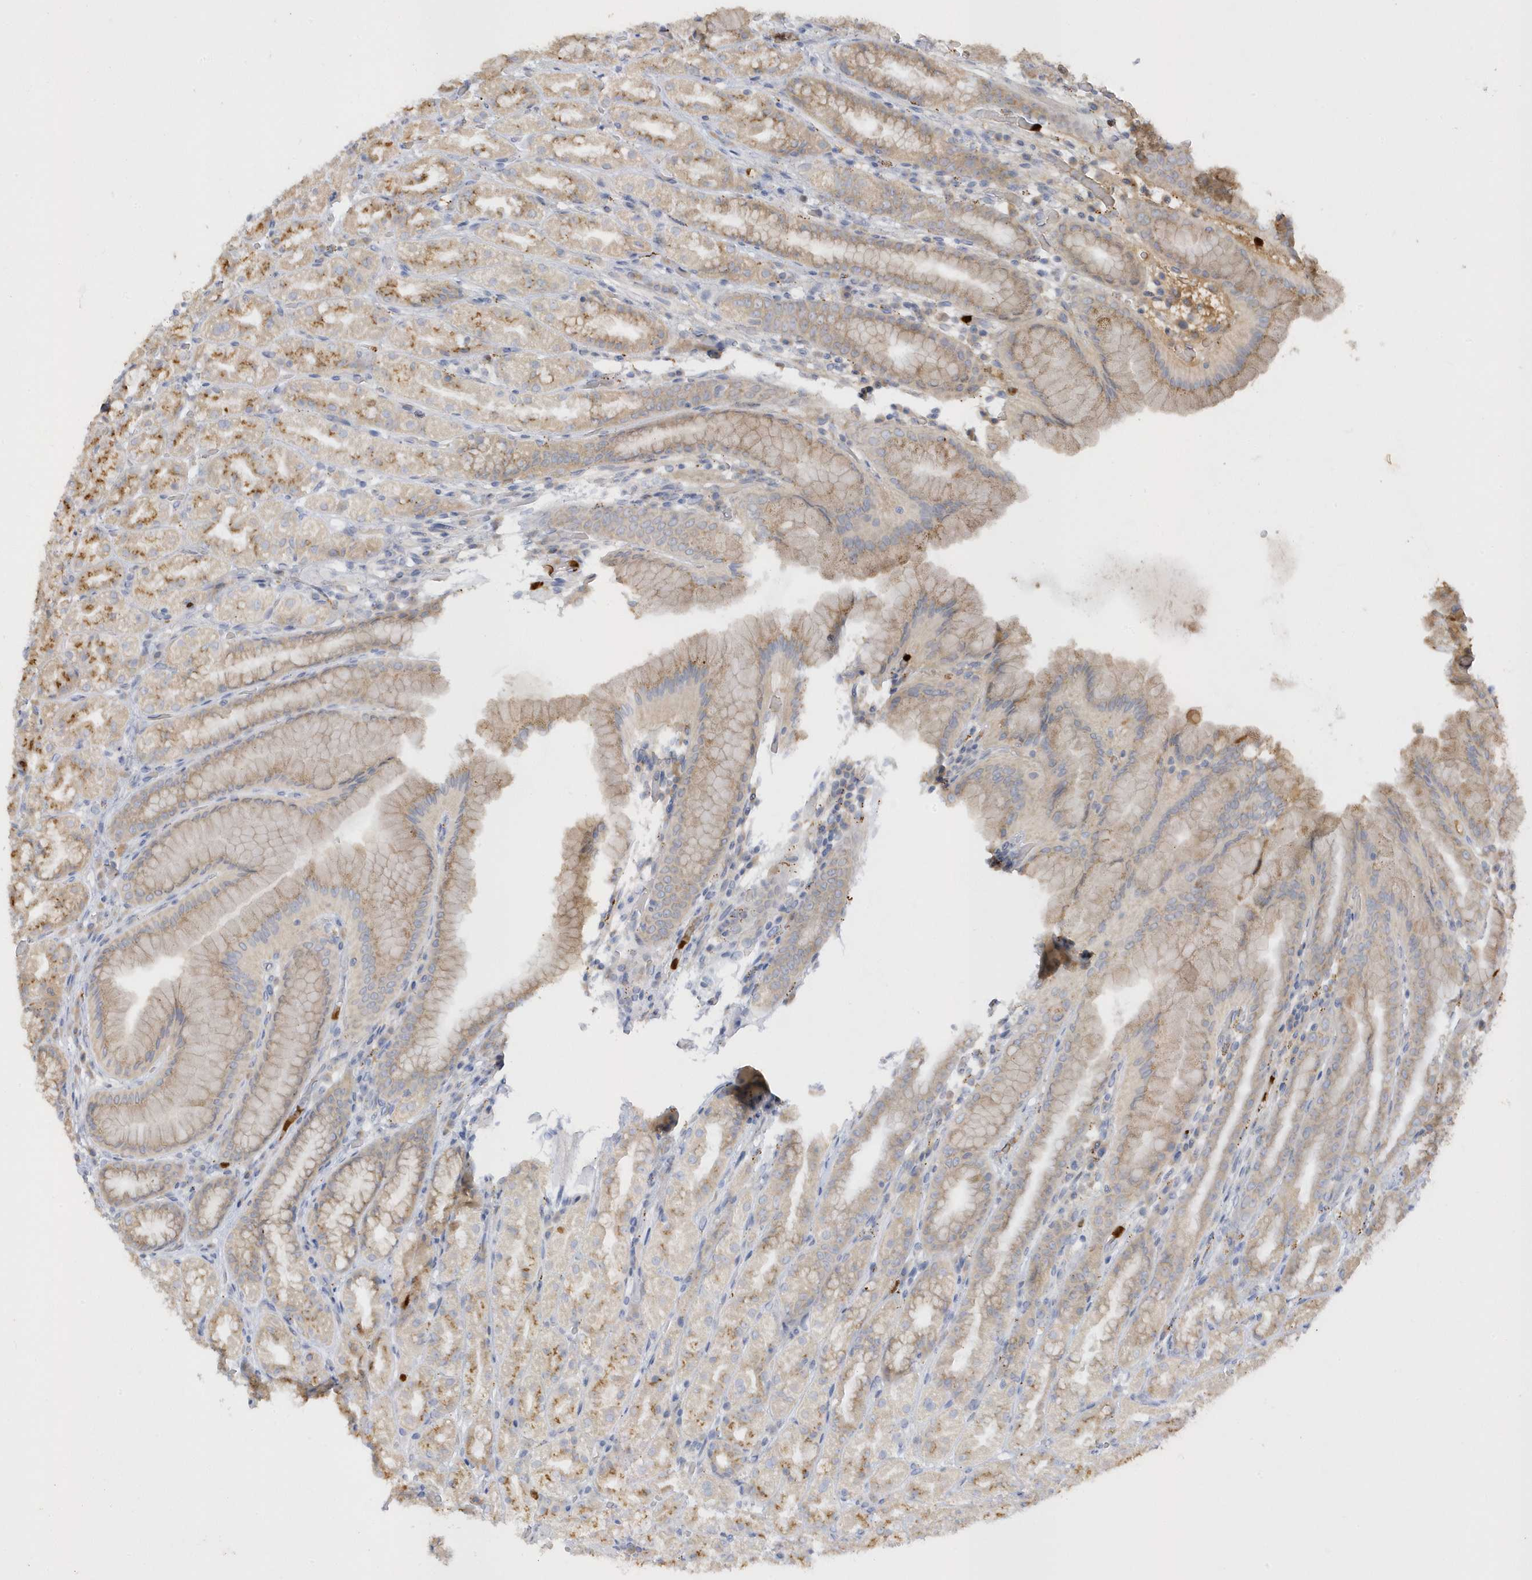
{"staining": {"intensity": "moderate", "quantity": "25%-75%", "location": "cytoplasmic/membranous"}, "tissue": "stomach", "cell_type": "Glandular cells", "image_type": "normal", "snomed": [{"axis": "morphology", "description": "Normal tissue, NOS"}, {"axis": "topography", "description": "Stomach, upper"}], "caption": "Immunohistochemical staining of benign stomach exhibits moderate cytoplasmic/membranous protein expression in about 25%-75% of glandular cells. The protein of interest is stained brown, and the nuclei are stained in blue (DAB IHC with brightfield microscopy, high magnification).", "gene": "DPP9", "patient": {"sex": "male", "age": 68}}